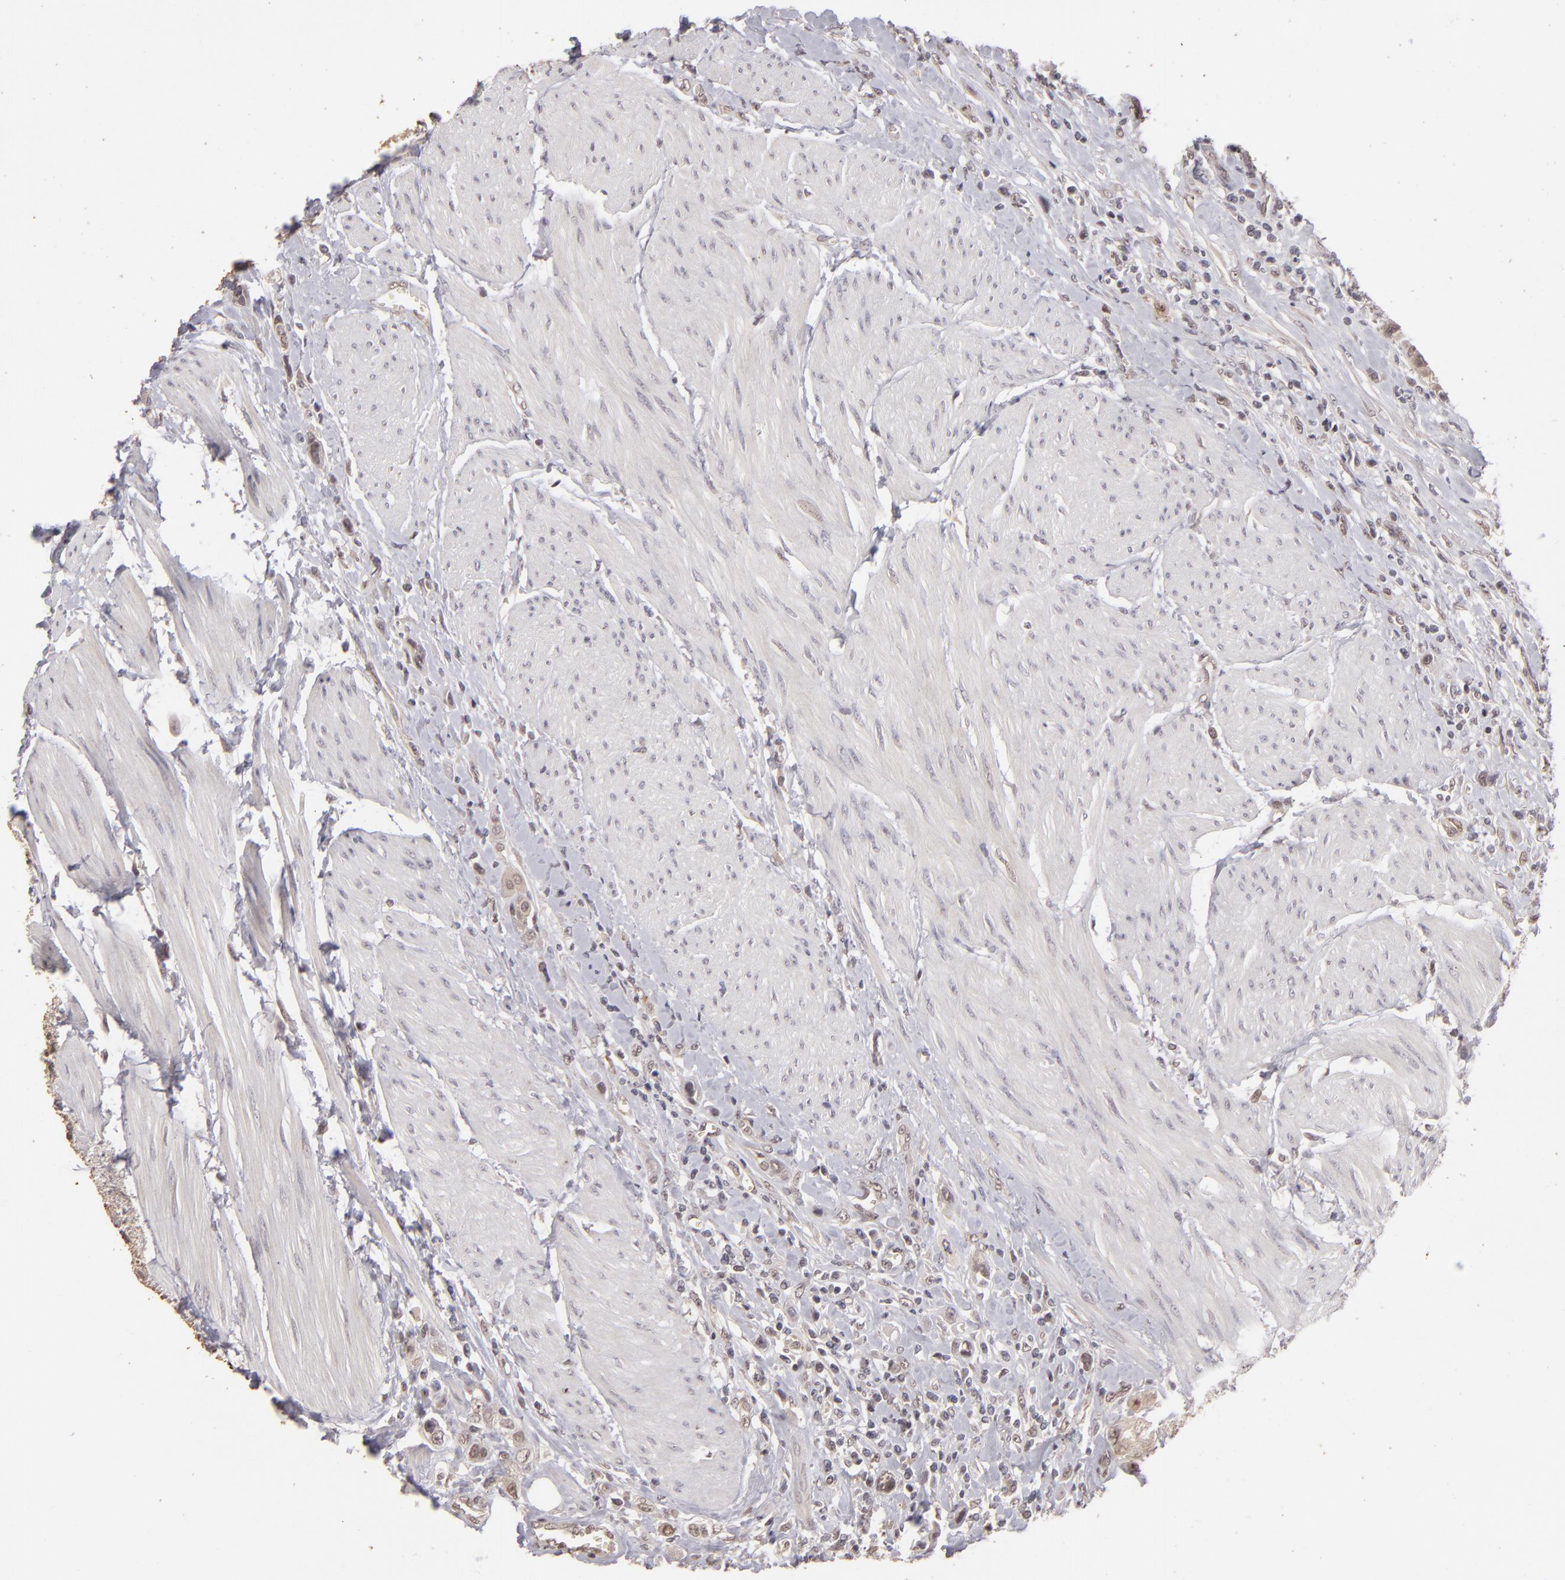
{"staining": {"intensity": "weak", "quantity": "<25%", "location": "cytoplasmic/membranous"}, "tissue": "urothelial cancer", "cell_type": "Tumor cells", "image_type": "cancer", "snomed": [{"axis": "morphology", "description": "Urothelial carcinoma, High grade"}, {"axis": "topography", "description": "Urinary bladder"}], "caption": "Human urothelial carcinoma (high-grade) stained for a protein using immunohistochemistry displays no positivity in tumor cells.", "gene": "DFFA", "patient": {"sex": "male", "age": 50}}